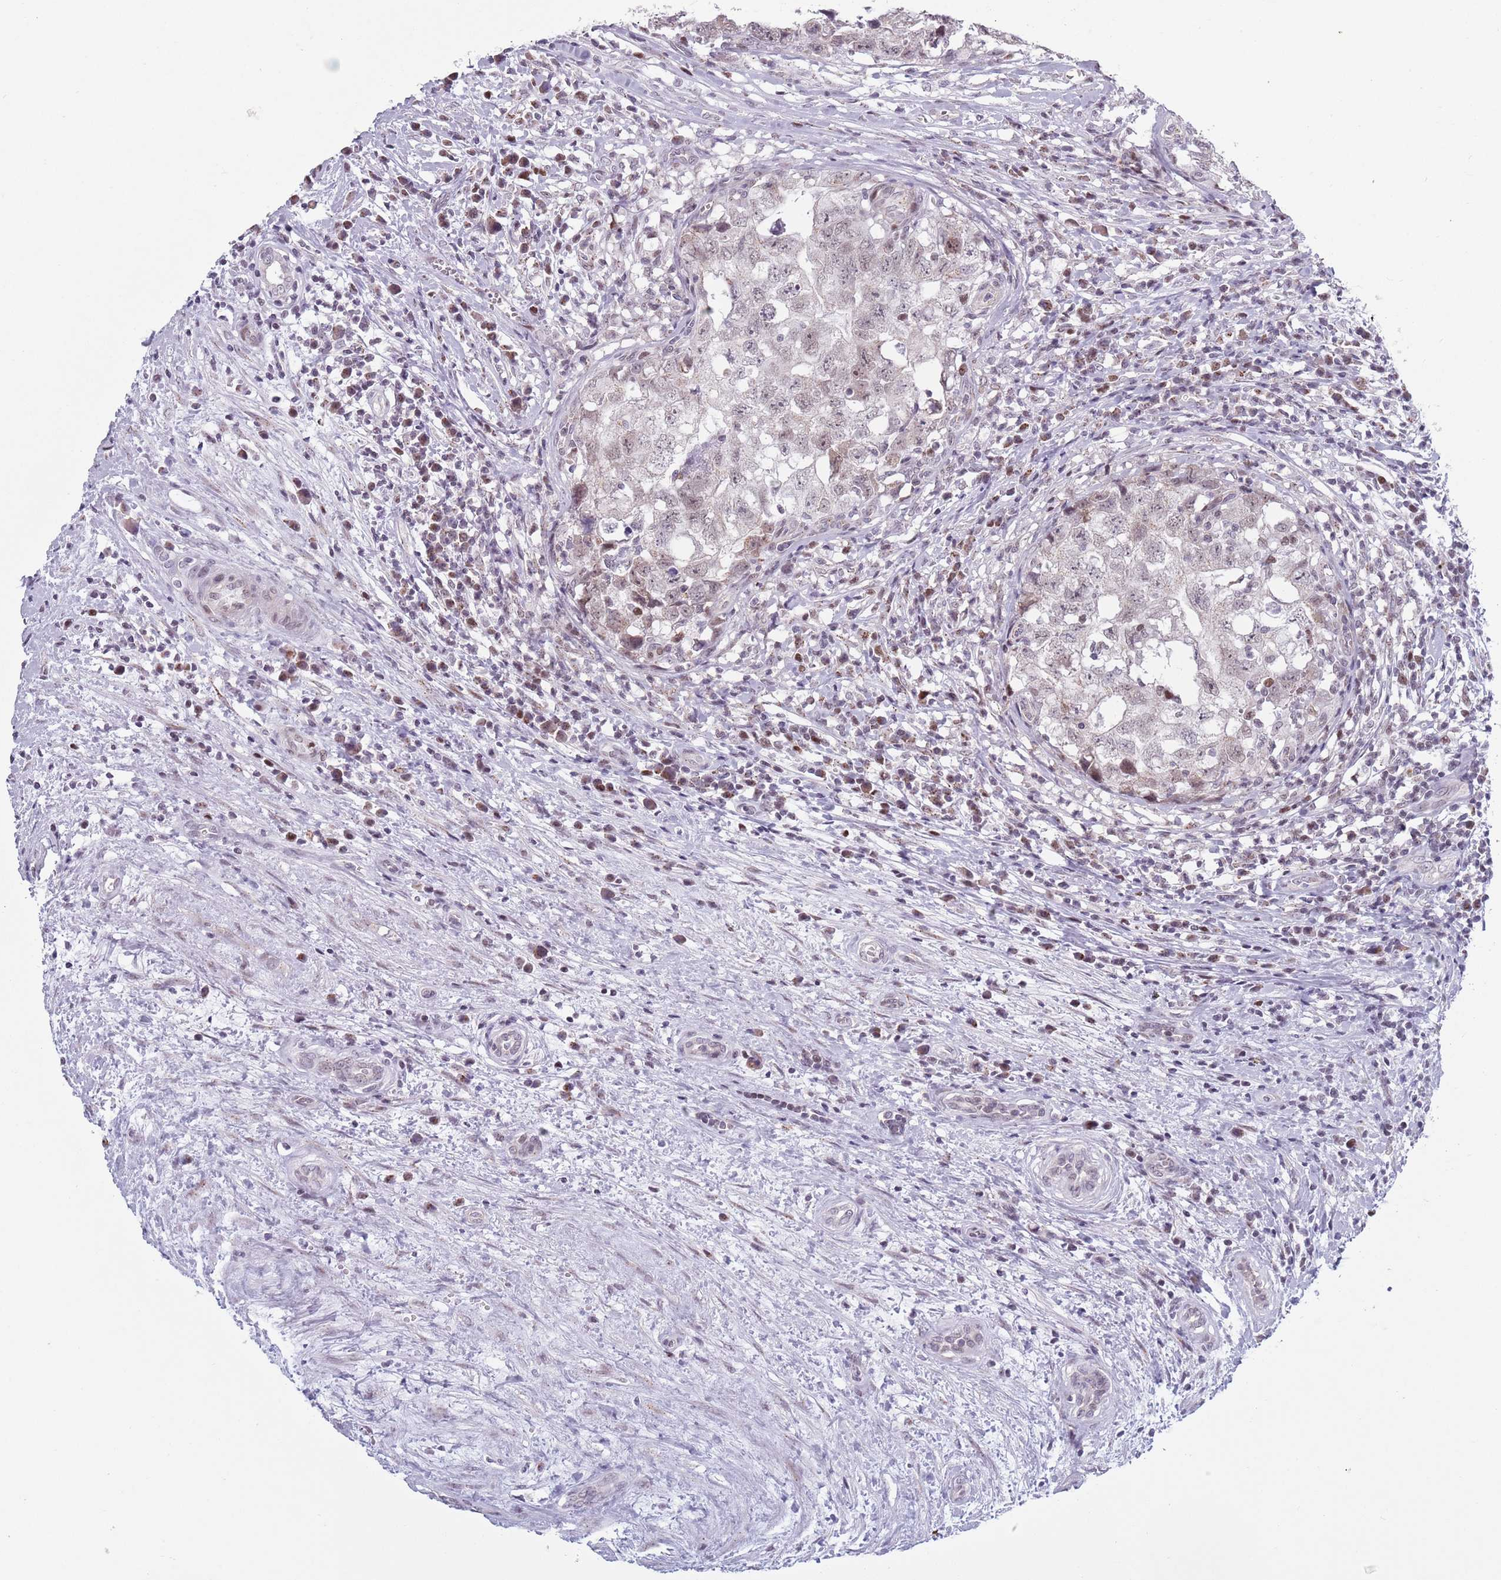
{"staining": {"intensity": "weak", "quantity": ">75%", "location": "nuclear"}, "tissue": "testis cancer", "cell_type": "Tumor cells", "image_type": "cancer", "snomed": [{"axis": "morphology", "description": "Seminoma, NOS"}, {"axis": "morphology", "description": "Carcinoma, Embryonal, NOS"}, {"axis": "topography", "description": "Testis"}], "caption": "Immunohistochemistry (IHC) photomicrograph of neoplastic tissue: human testis embryonal carcinoma stained using immunohistochemistry exhibits low levels of weak protein expression localized specifically in the nuclear of tumor cells, appearing as a nuclear brown color.", "gene": "ZKSCAN2", "patient": {"sex": "male", "age": 29}}